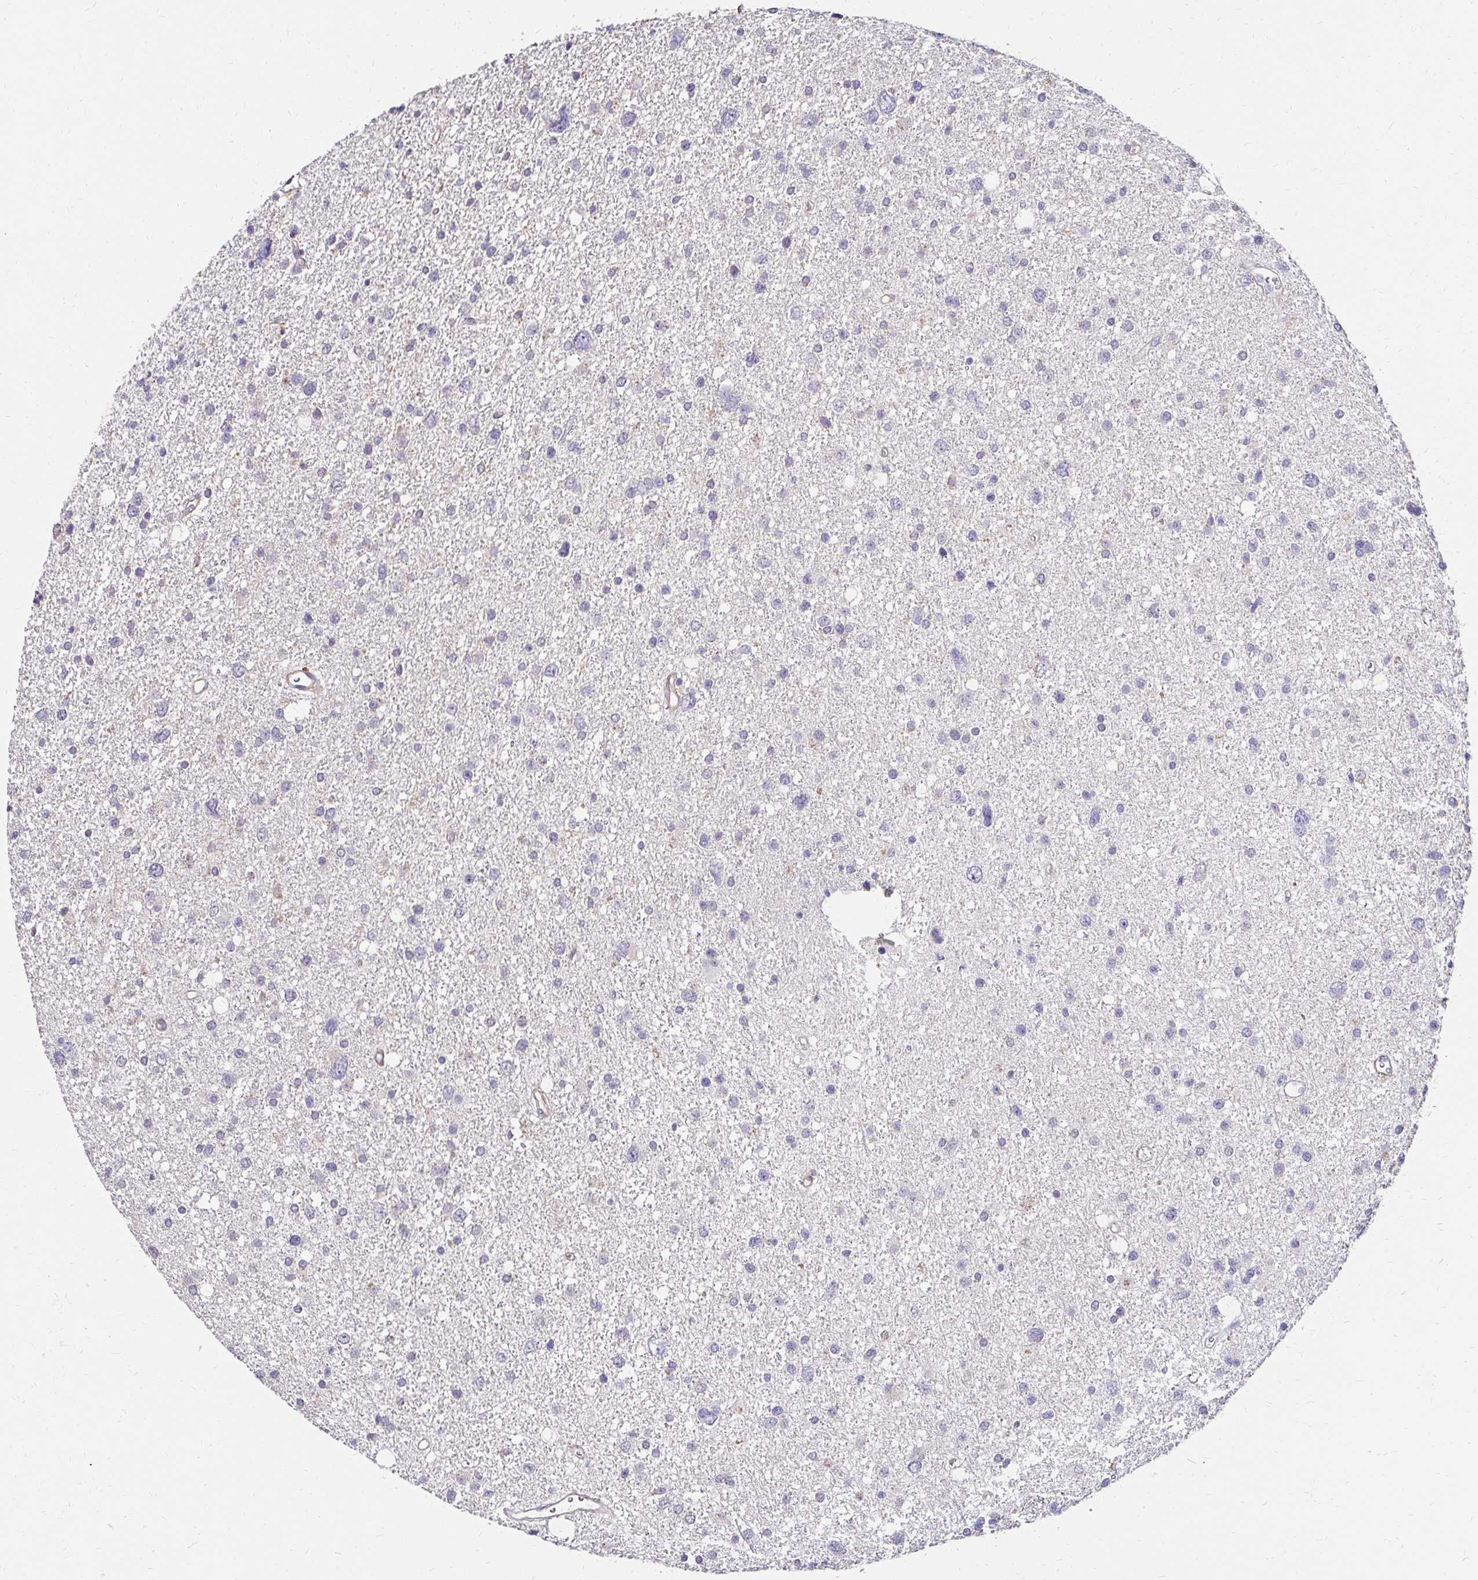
{"staining": {"intensity": "negative", "quantity": "none", "location": "none"}, "tissue": "glioma", "cell_type": "Tumor cells", "image_type": "cancer", "snomed": [{"axis": "morphology", "description": "Glioma, malignant, Low grade"}, {"axis": "topography", "description": "Brain"}], "caption": "Protein analysis of glioma displays no significant positivity in tumor cells.", "gene": "PRIMA1", "patient": {"sex": "female", "age": 55}}